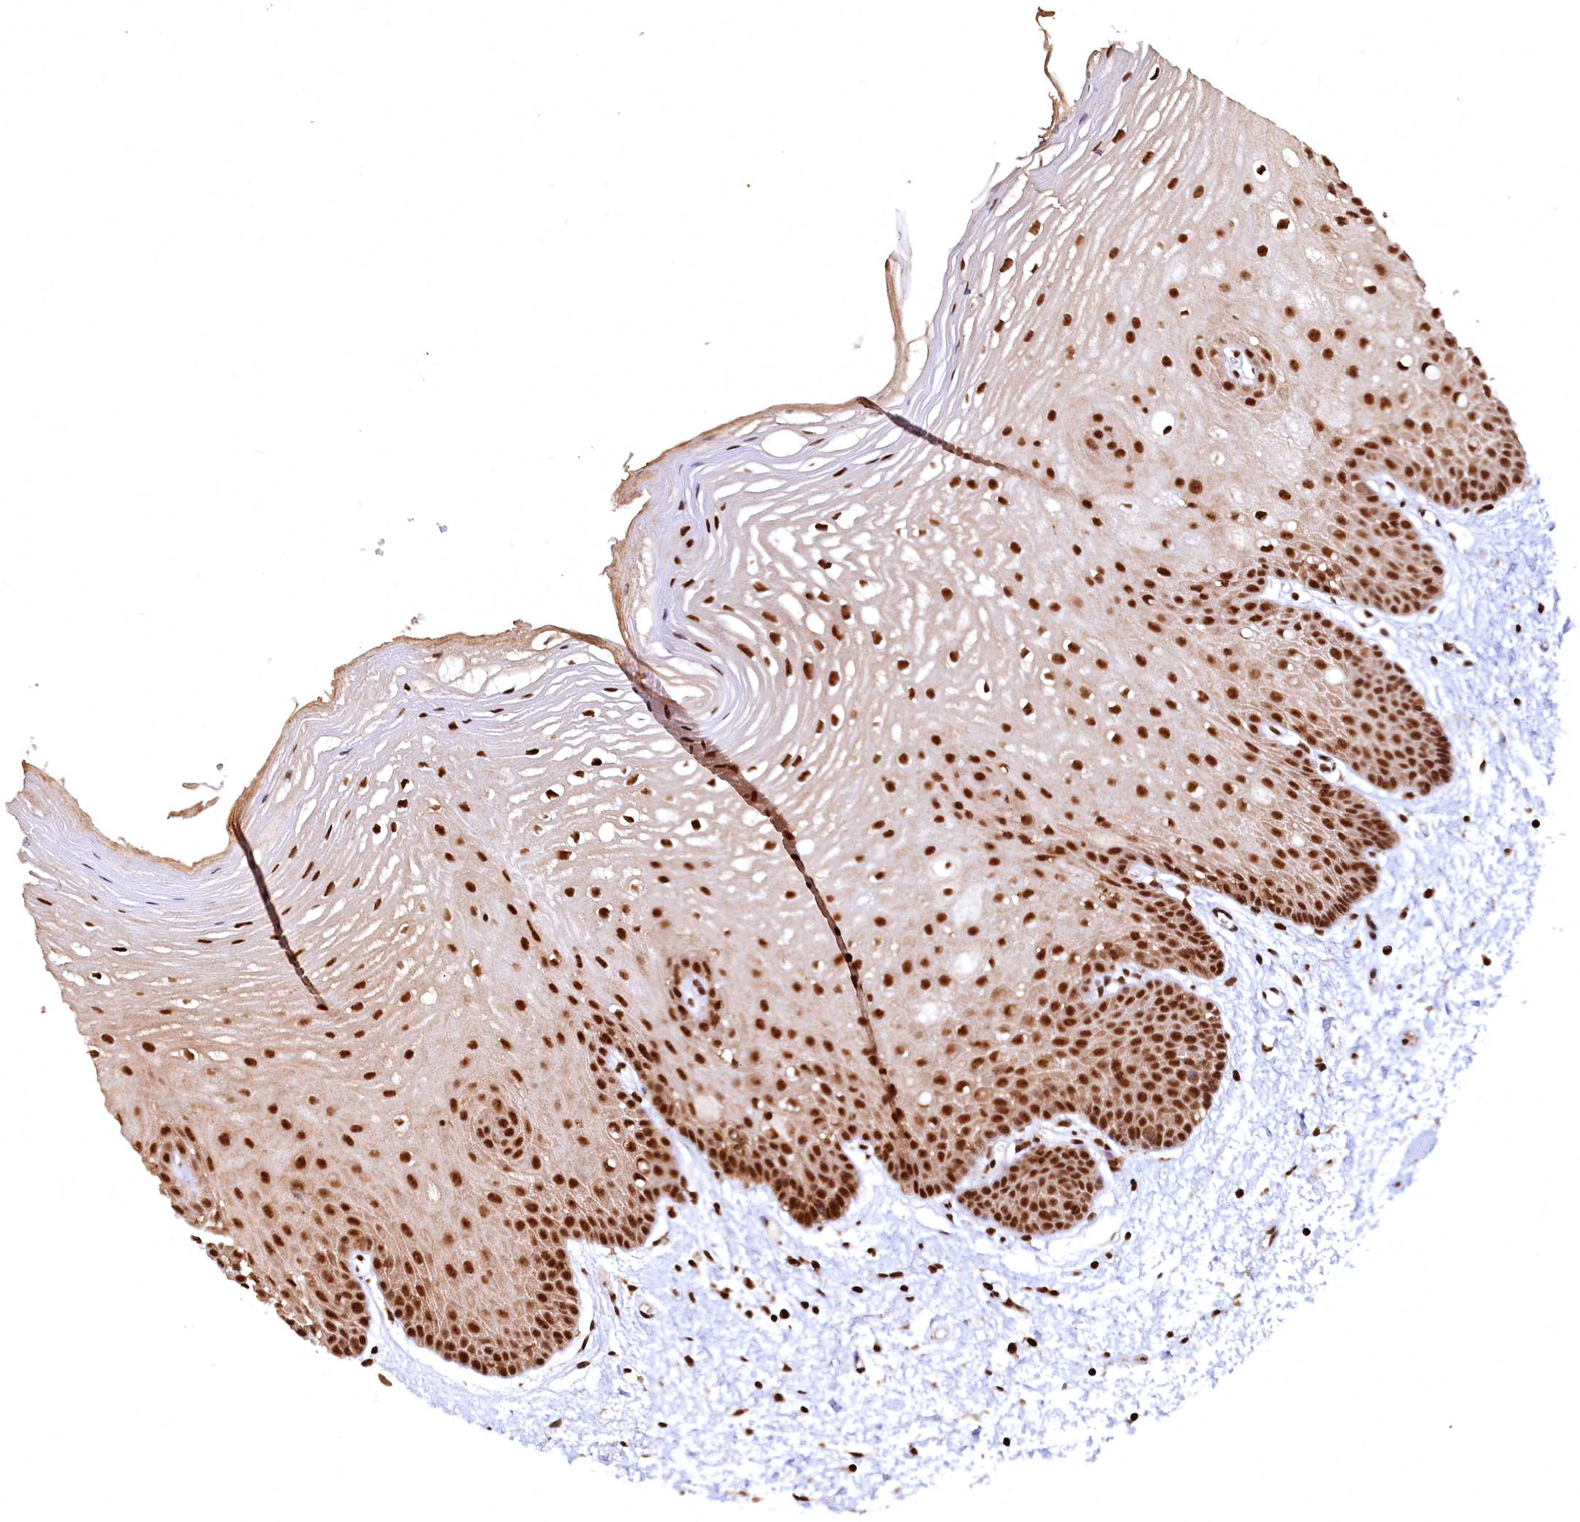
{"staining": {"intensity": "strong", "quantity": ">75%", "location": "nuclear"}, "tissue": "oral mucosa", "cell_type": "Squamous epithelial cells", "image_type": "normal", "snomed": [{"axis": "morphology", "description": "Normal tissue, NOS"}, {"axis": "topography", "description": "Oral tissue"}, {"axis": "topography", "description": "Tounge, NOS"}], "caption": "Normal oral mucosa reveals strong nuclear staining in about >75% of squamous epithelial cells.", "gene": "RSRC2", "patient": {"sex": "female", "age": 73}}